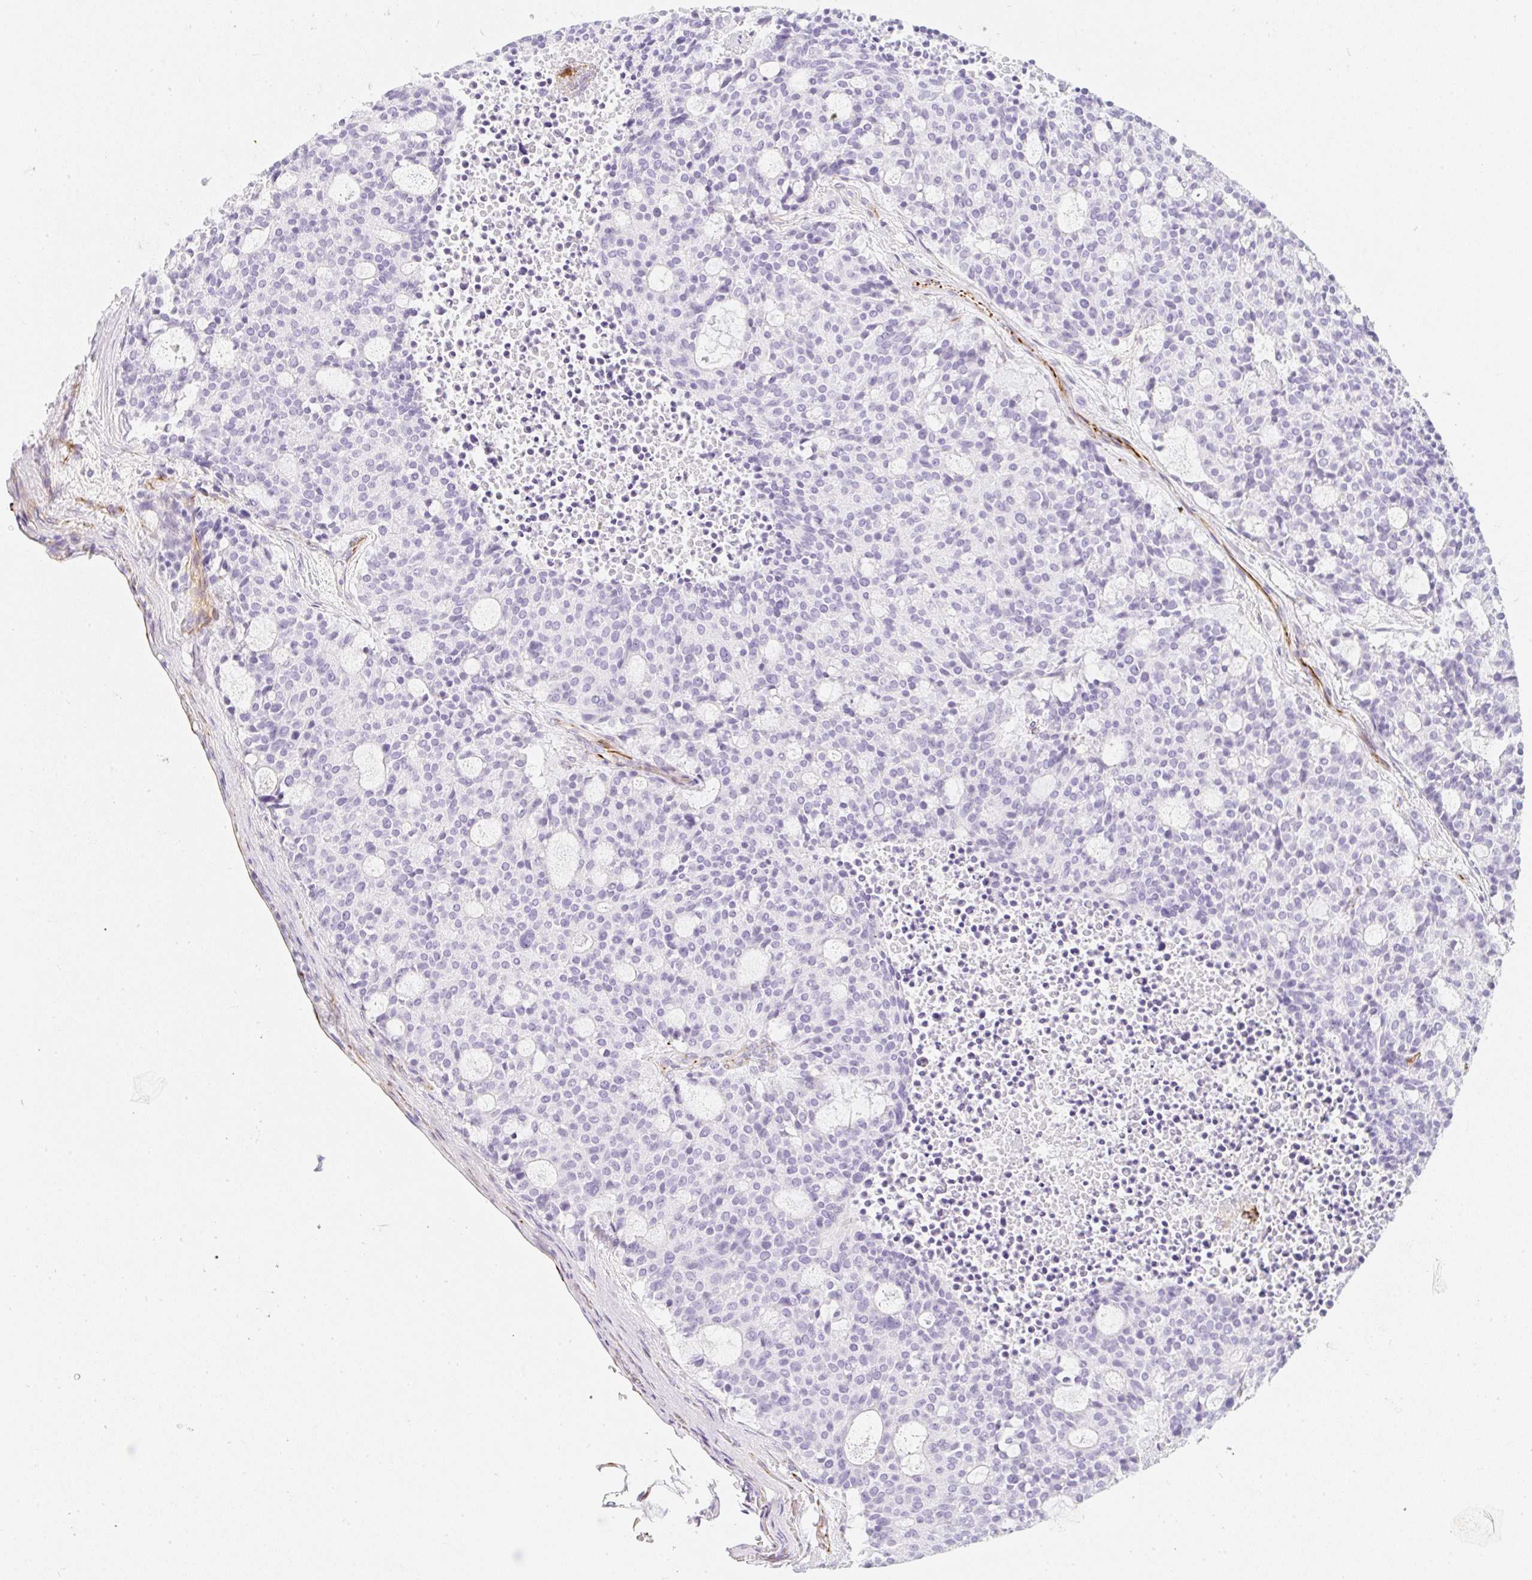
{"staining": {"intensity": "negative", "quantity": "none", "location": "none"}, "tissue": "carcinoid", "cell_type": "Tumor cells", "image_type": "cancer", "snomed": [{"axis": "morphology", "description": "Carcinoid, malignant, NOS"}, {"axis": "topography", "description": "Pancreas"}], "caption": "Immunohistochemistry (IHC) image of malignant carcinoid stained for a protein (brown), which shows no positivity in tumor cells.", "gene": "ZNF689", "patient": {"sex": "female", "age": 54}}